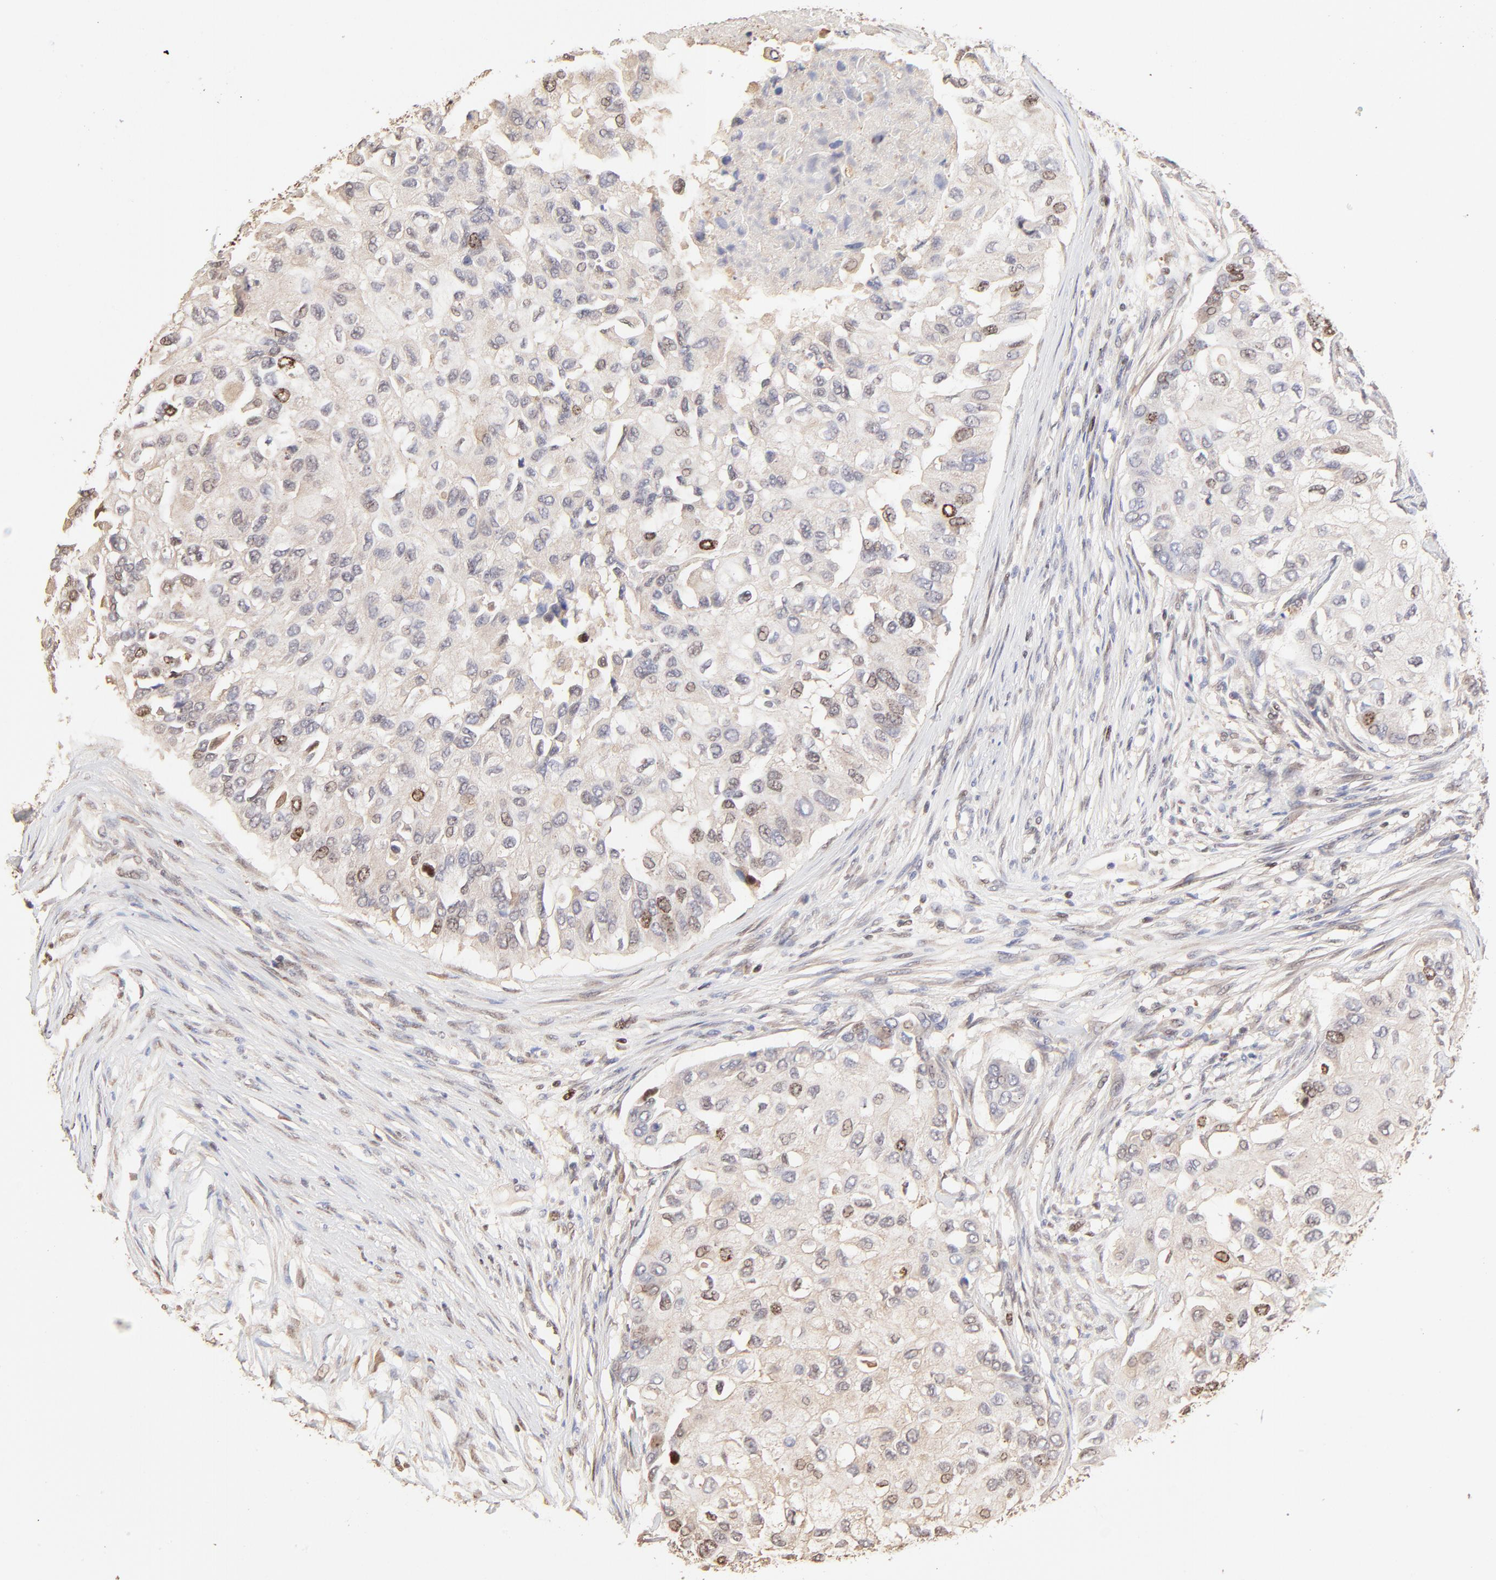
{"staining": {"intensity": "weak", "quantity": "<25%", "location": "nuclear"}, "tissue": "breast cancer", "cell_type": "Tumor cells", "image_type": "cancer", "snomed": [{"axis": "morphology", "description": "Normal tissue, NOS"}, {"axis": "morphology", "description": "Duct carcinoma"}, {"axis": "topography", "description": "Breast"}], "caption": "DAB immunohistochemical staining of breast cancer shows no significant positivity in tumor cells. The staining is performed using DAB brown chromogen with nuclei counter-stained in using hematoxylin.", "gene": "BIRC5", "patient": {"sex": "female", "age": 49}}